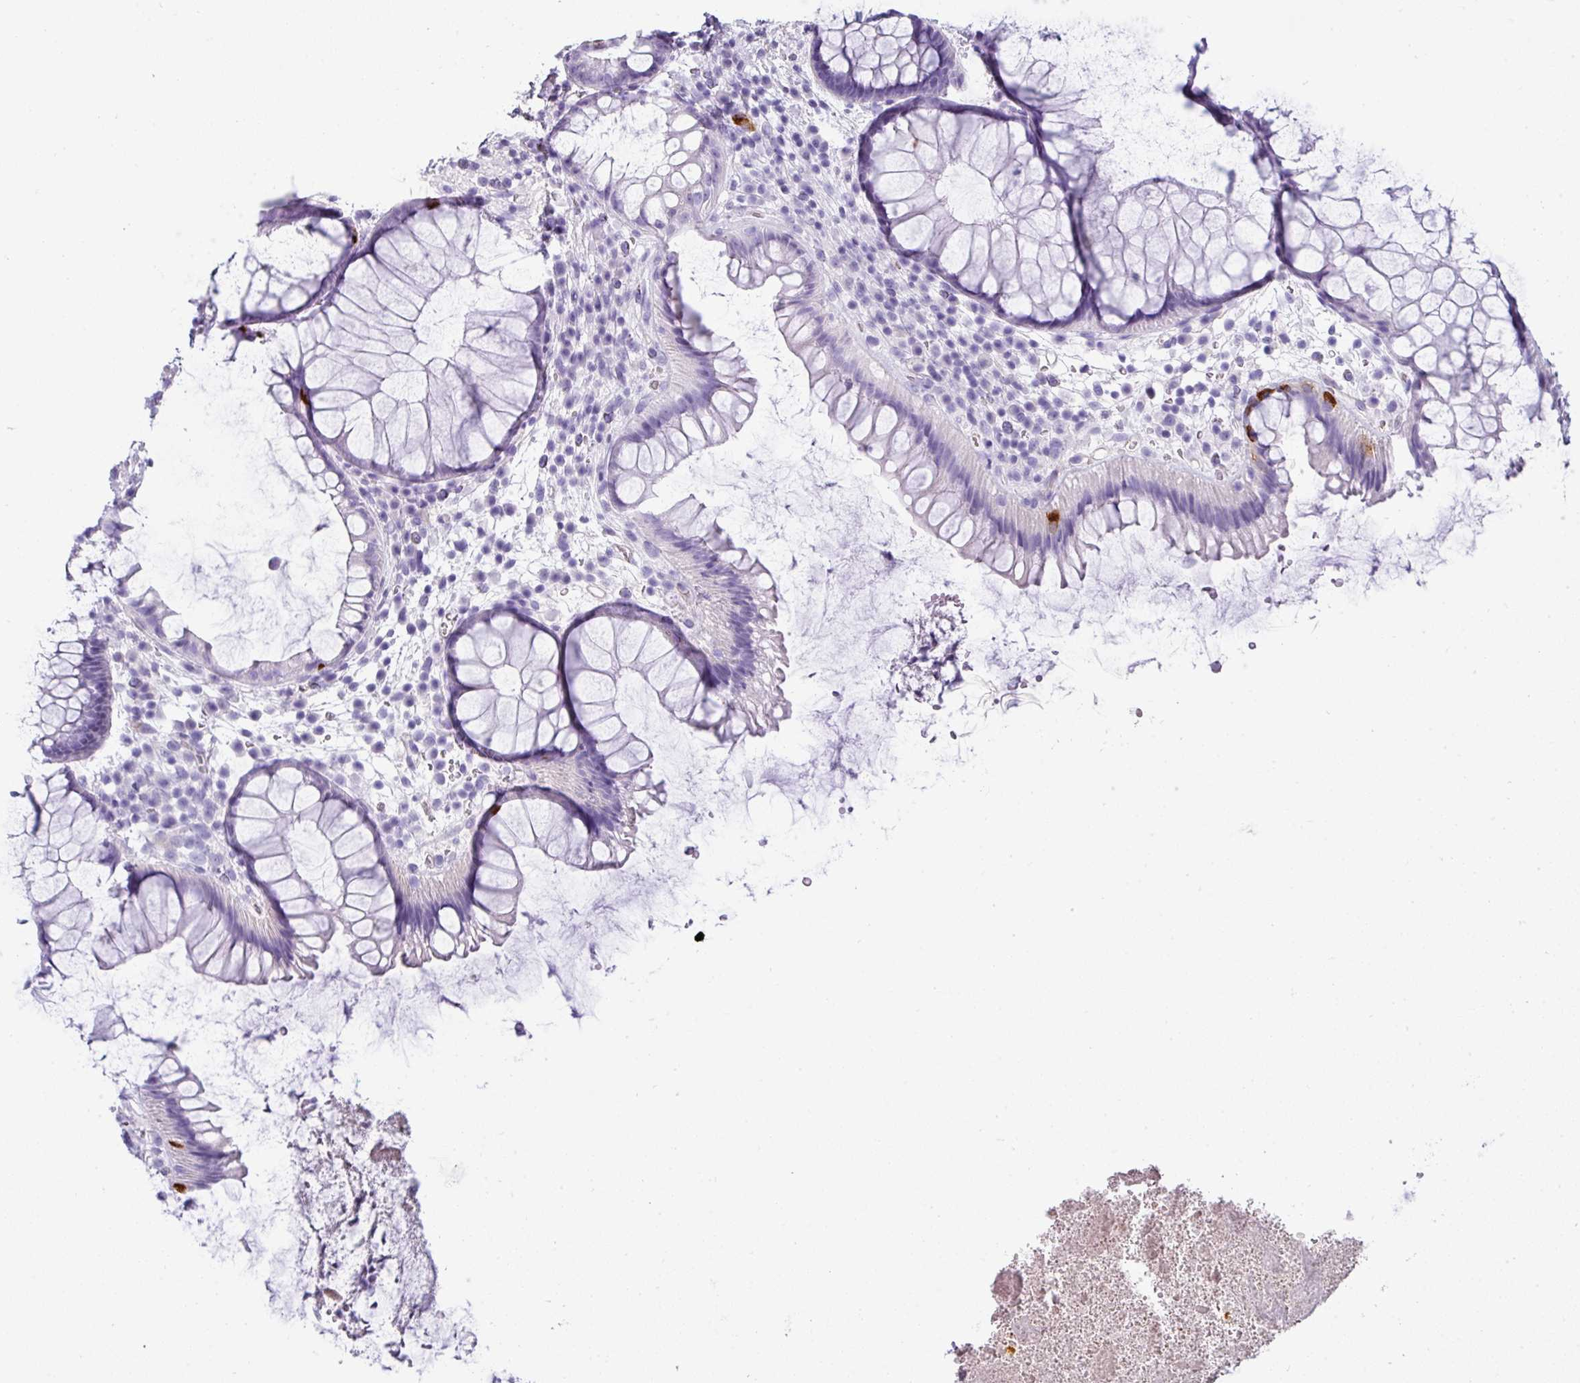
{"staining": {"intensity": "strong", "quantity": "<25%", "location": "cytoplasmic/membranous"}, "tissue": "rectum", "cell_type": "Glandular cells", "image_type": "normal", "snomed": [{"axis": "morphology", "description": "Normal tissue, NOS"}, {"axis": "topography", "description": "Rectum"}], "caption": "IHC of normal human rectum demonstrates medium levels of strong cytoplasmic/membranous expression in about <25% of glandular cells.", "gene": "VCX2", "patient": {"sex": "male", "age": 51}}